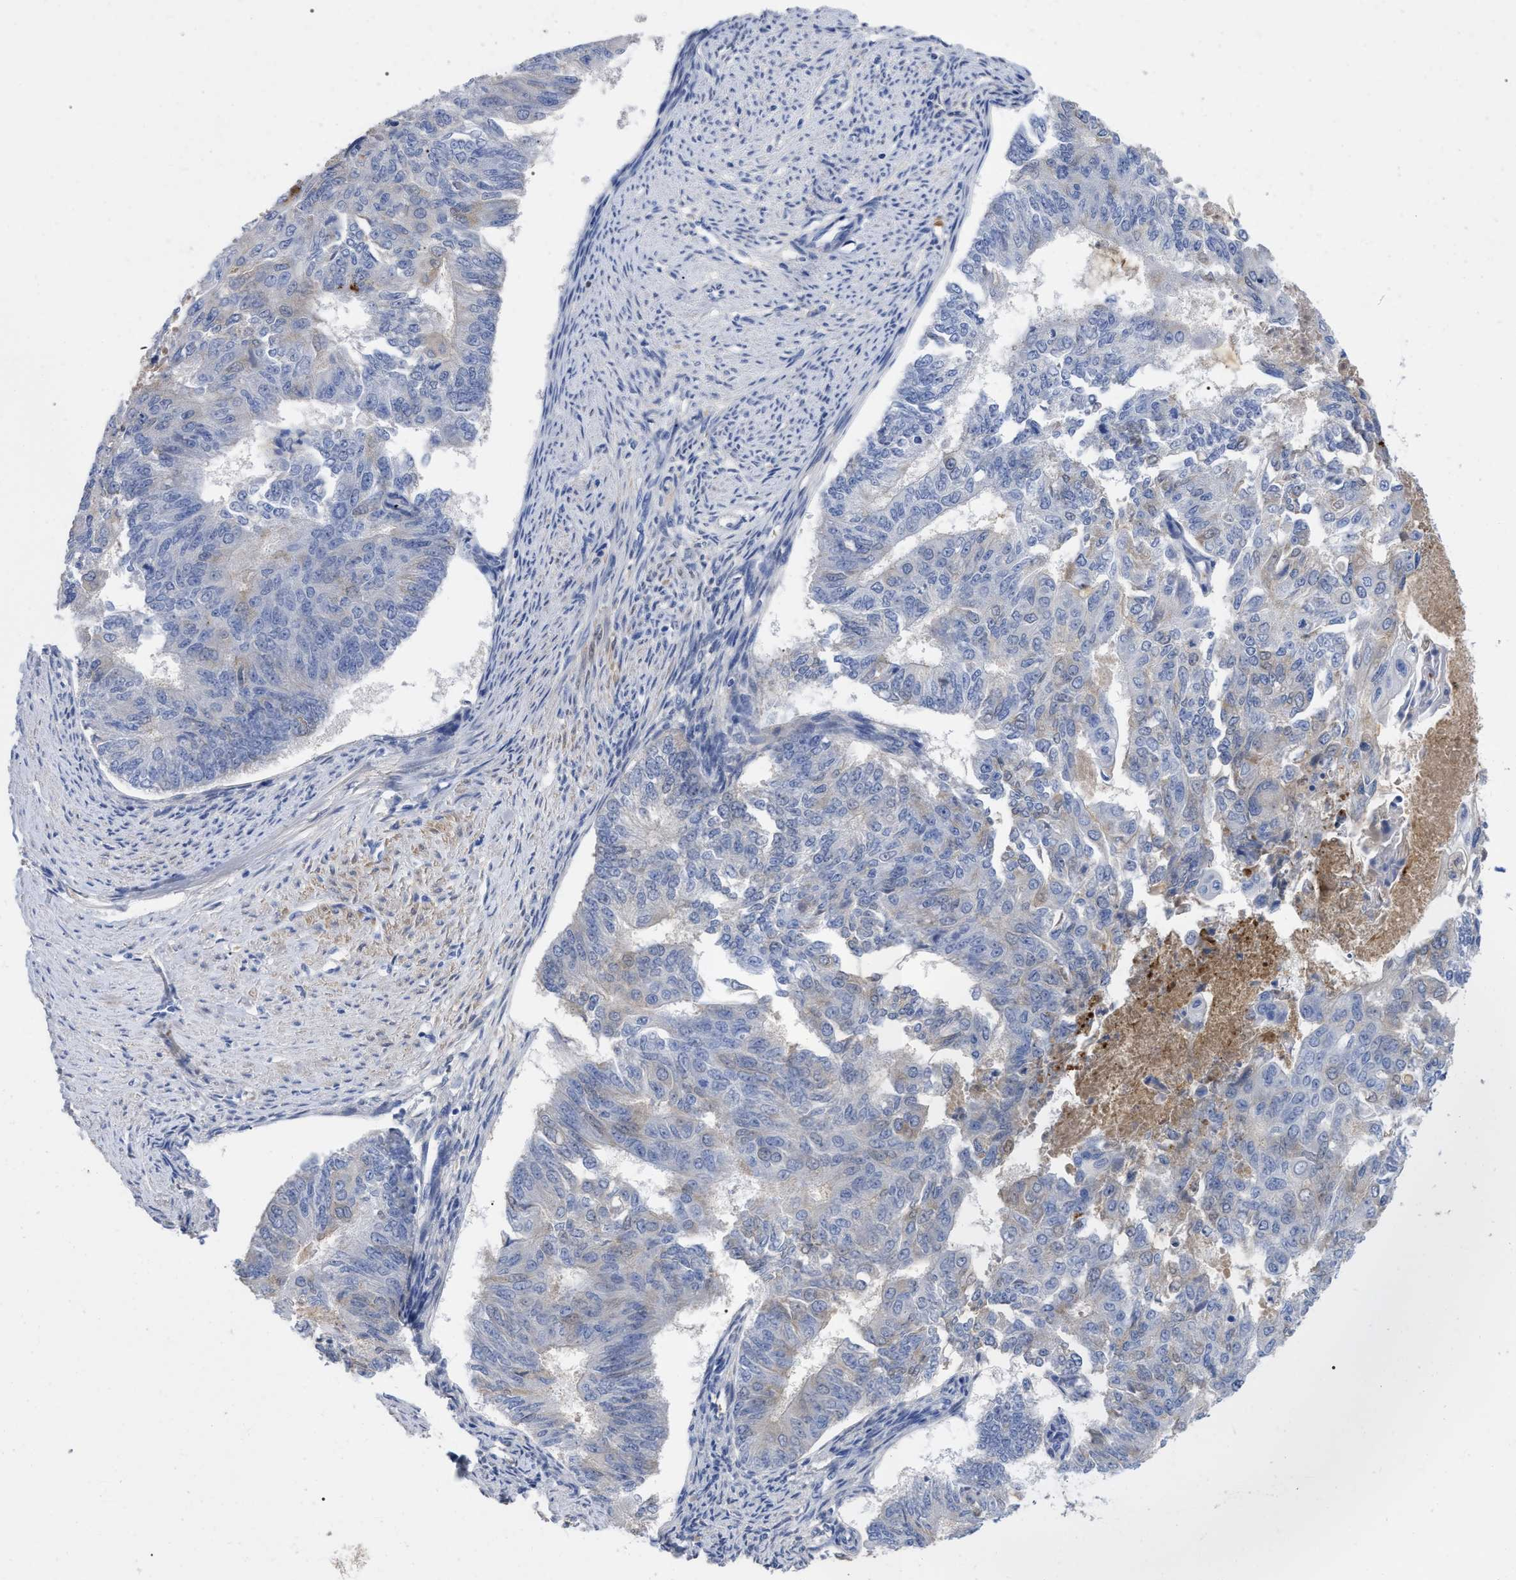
{"staining": {"intensity": "weak", "quantity": "<25%", "location": "cytoplasmic/membranous"}, "tissue": "endometrial cancer", "cell_type": "Tumor cells", "image_type": "cancer", "snomed": [{"axis": "morphology", "description": "Adenocarcinoma, NOS"}, {"axis": "topography", "description": "Endometrium"}], "caption": "Histopathology image shows no protein positivity in tumor cells of endometrial cancer tissue.", "gene": "IGHV5-51", "patient": {"sex": "female", "age": 32}}